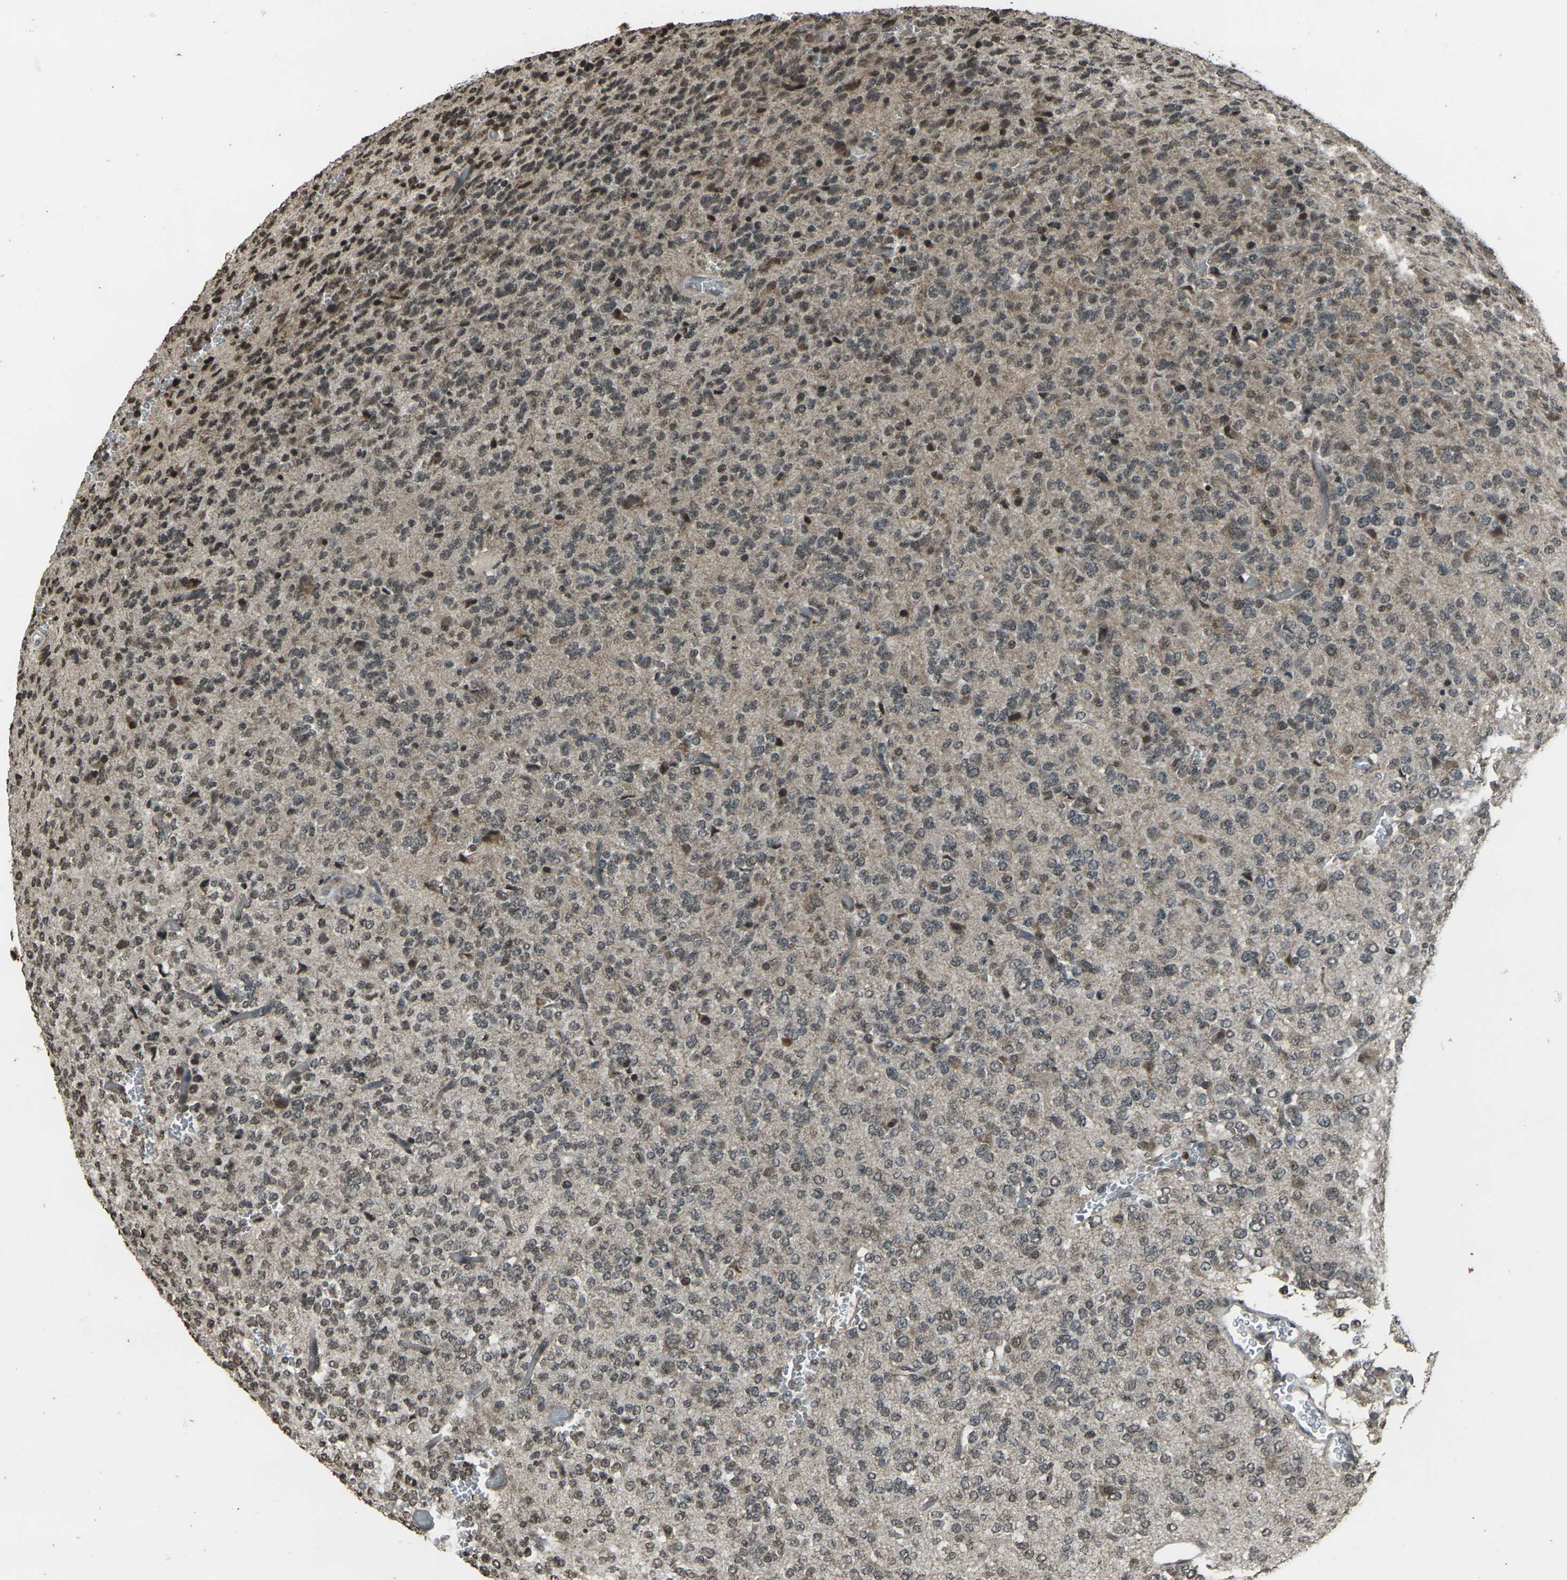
{"staining": {"intensity": "weak", "quantity": "25%-75%", "location": "cytoplasmic/membranous,nuclear"}, "tissue": "glioma", "cell_type": "Tumor cells", "image_type": "cancer", "snomed": [{"axis": "morphology", "description": "Glioma, malignant, Low grade"}, {"axis": "topography", "description": "Brain"}], "caption": "Glioma stained with a brown dye displays weak cytoplasmic/membranous and nuclear positive positivity in approximately 25%-75% of tumor cells.", "gene": "PRPF8", "patient": {"sex": "male", "age": 38}}